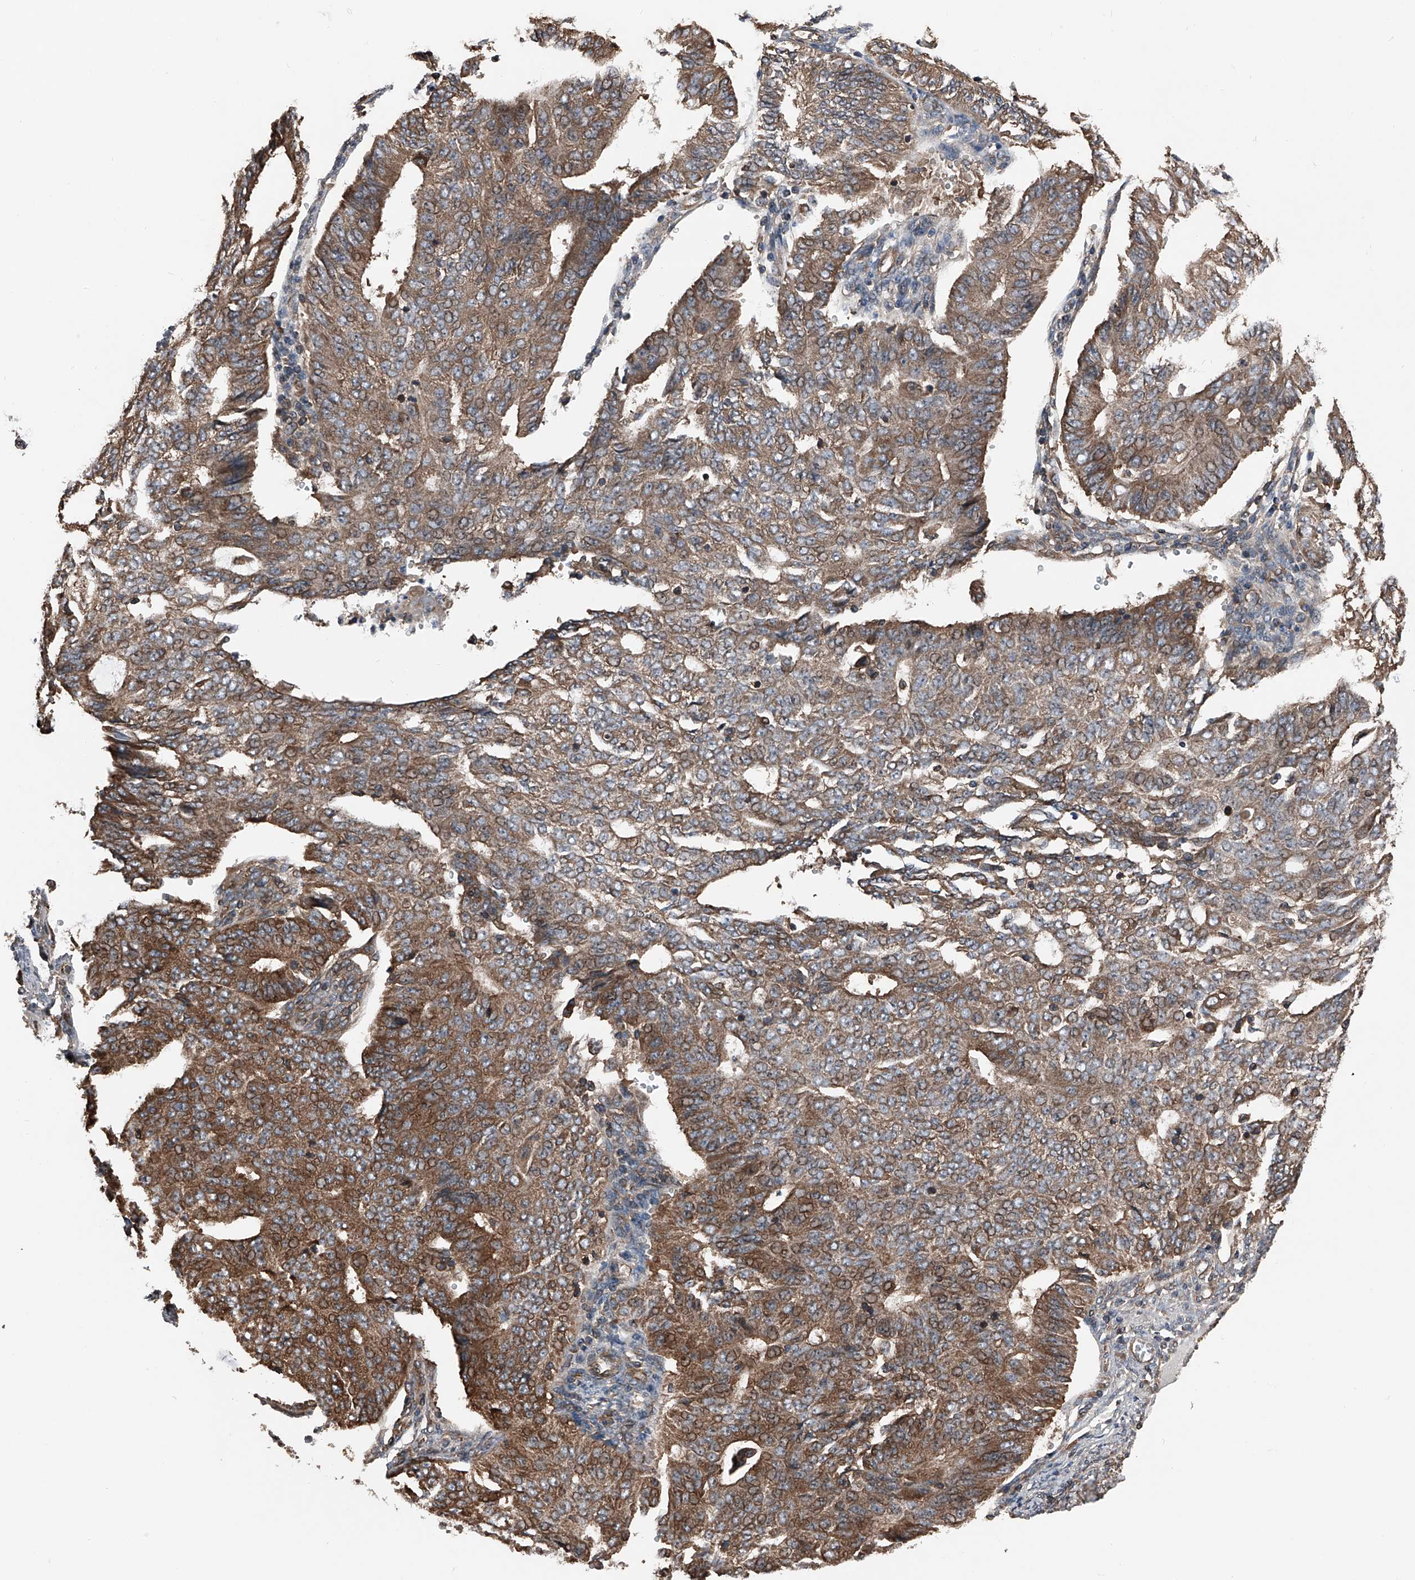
{"staining": {"intensity": "moderate", "quantity": ">75%", "location": "cytoplasmic/membranous"}, "tissue": "endometrial cancer", "cell_type": "Tumor cells", "image_type": "cancer", "snomed": [{"axis": "morphology", "description": "Adenocarcinoma, NOS"}, {"axis": "topography", "description": "Endometrium"}], "caption": "Protein staining demonstrates moderate cytoplasmic/membranous positivity in approximately >75% of tumor cells in adenocarcinoma (endometrial).", "gene": "KCNJ2", "patient": {"sex": "female", "age": 32}}